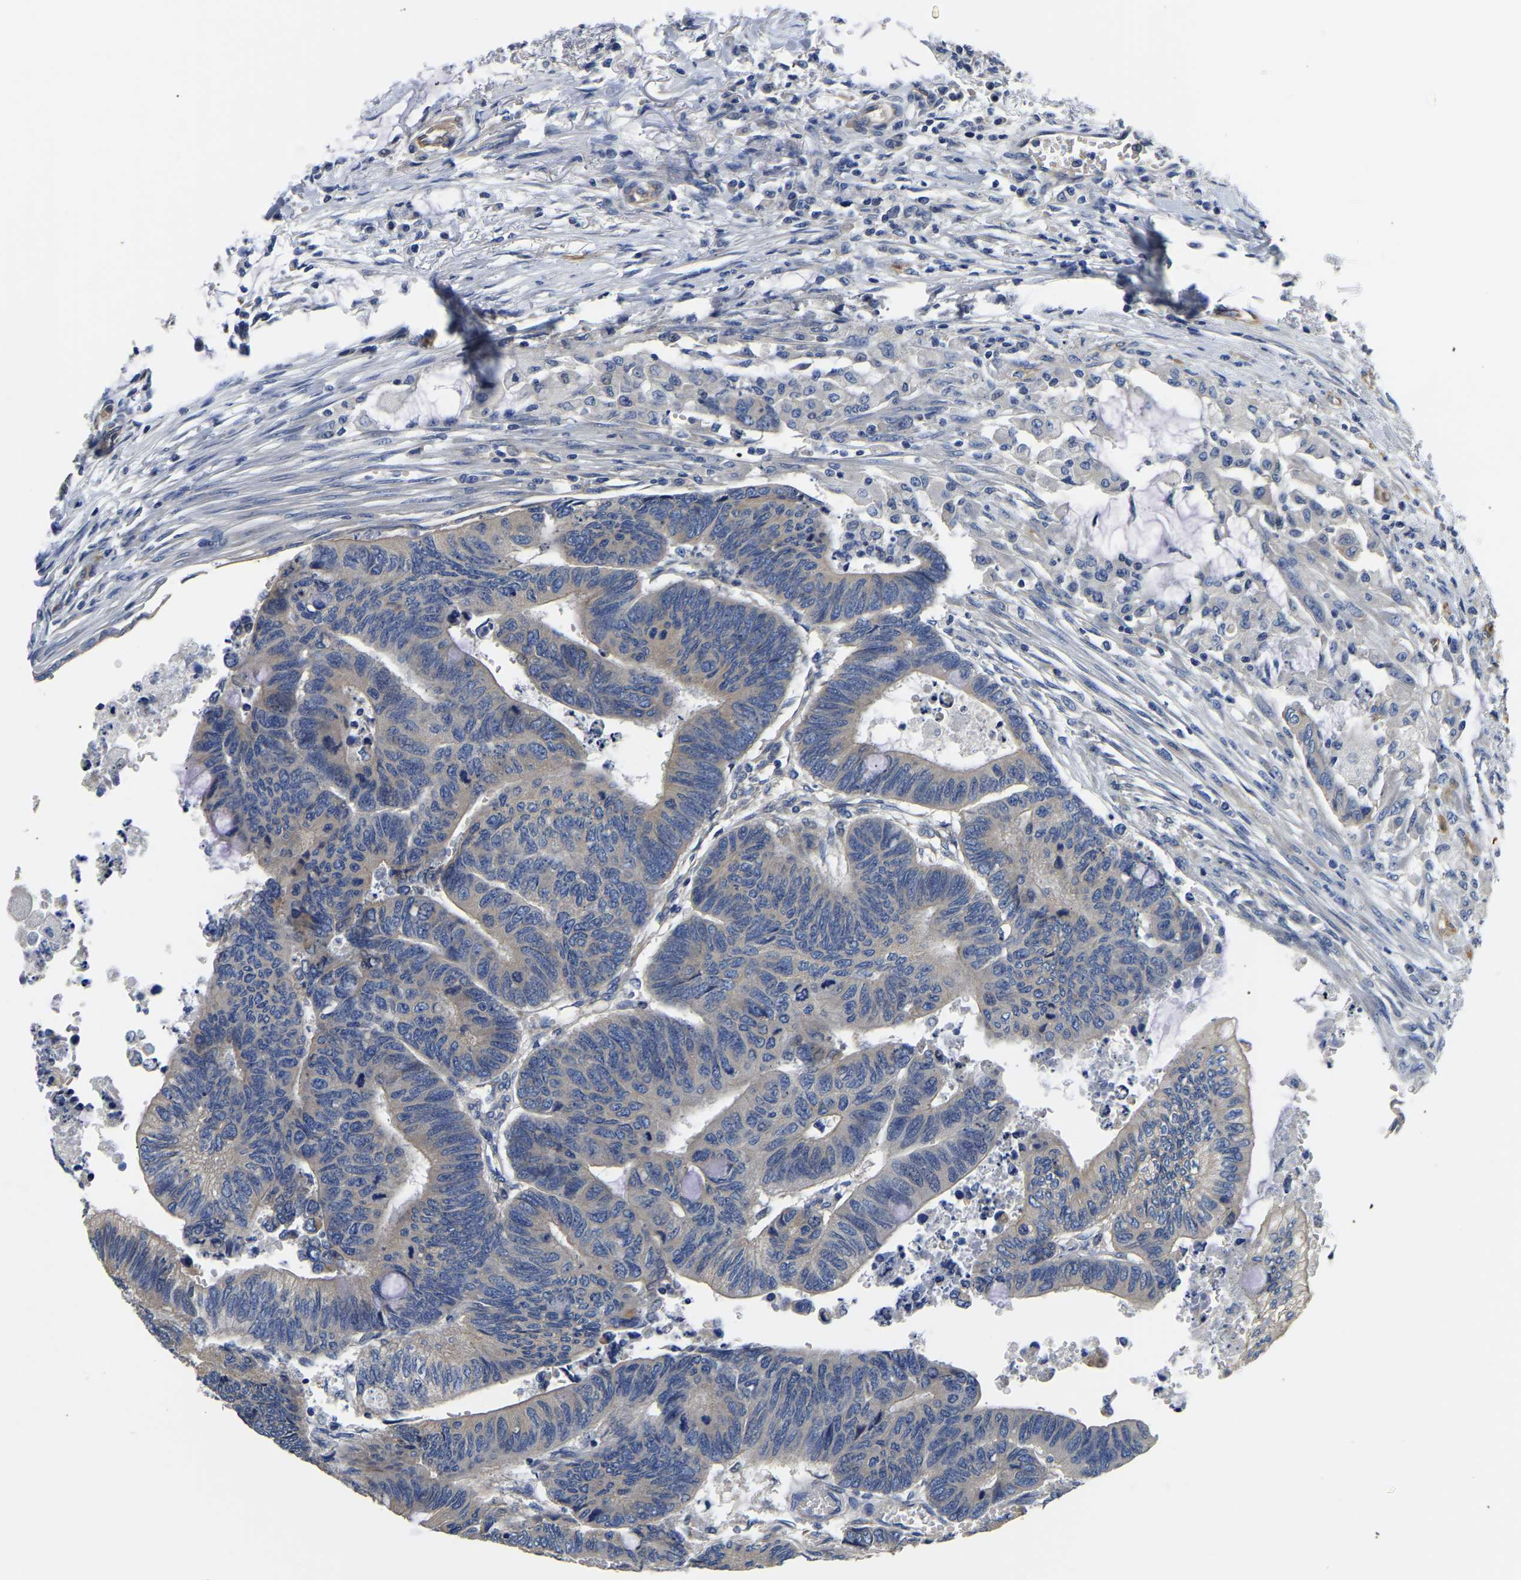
{"staining": {"intensity": "negative", "quantity": "none", "location": "none"}, "tissue": "colorectal cancer", "cell_type": "Tumor cells", "image_type": "cancer", "snomed": [{"axis": "morphology", "description": "Normal tissue, NOS"}, {"axis": "morphology", "description": "Adenocarcinoma, NOS"}, {"axis": "topography", "description": "Rectum"}, {"axis": "topography", "description": "Peripheral nerve tissue"}], "caption": "A high-resolution micrograph shows immunohistochemistry staining of colorectal cancer, which demonstrates no significant staining in tumor cells.", "gene": "CSDE1", "patient": {"sex": "male", "age": 92}}